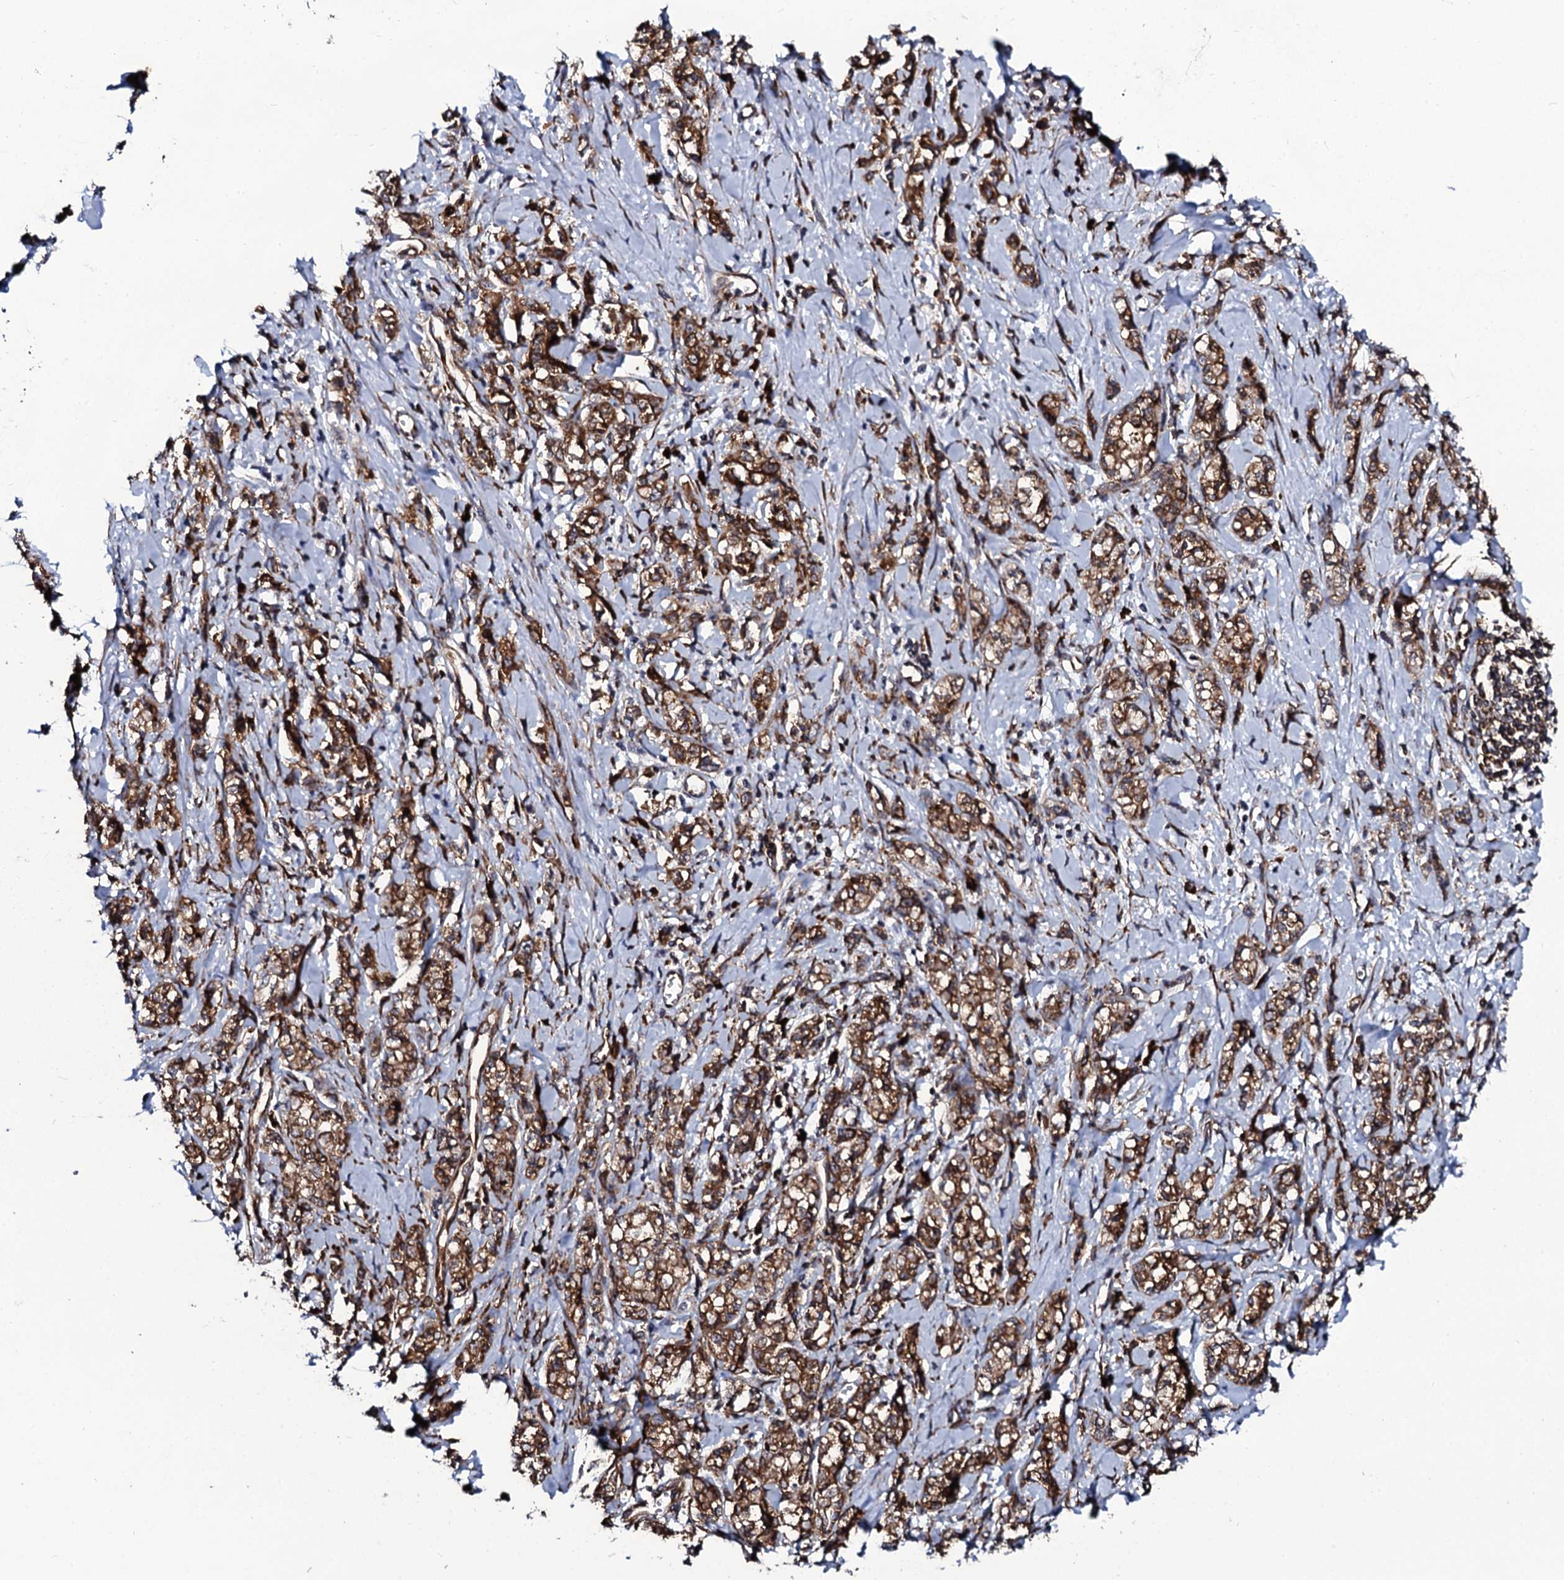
{"staining": {"intensity": "moderate", "quantity": ">75%", "location": "cytoplasmic/membranous"}, "tissue": "stomach cancer", "cell_type": "Tumor cells", "image_type": "cancer", "snomed": [{"axis": "morphology", "description": "Adenocarcinoma, NOS"}, {"axis": "topography", "description": "Stomach"}], "caption": "Brown immunohistochemical staining in adenocarcinoma (stomach) exhibits moderate cytoplasmic/membranous staining in about >75% of tumor cells.", "gene": "SPTY2D1", "patient": {"sex": "female", "age": 76}}